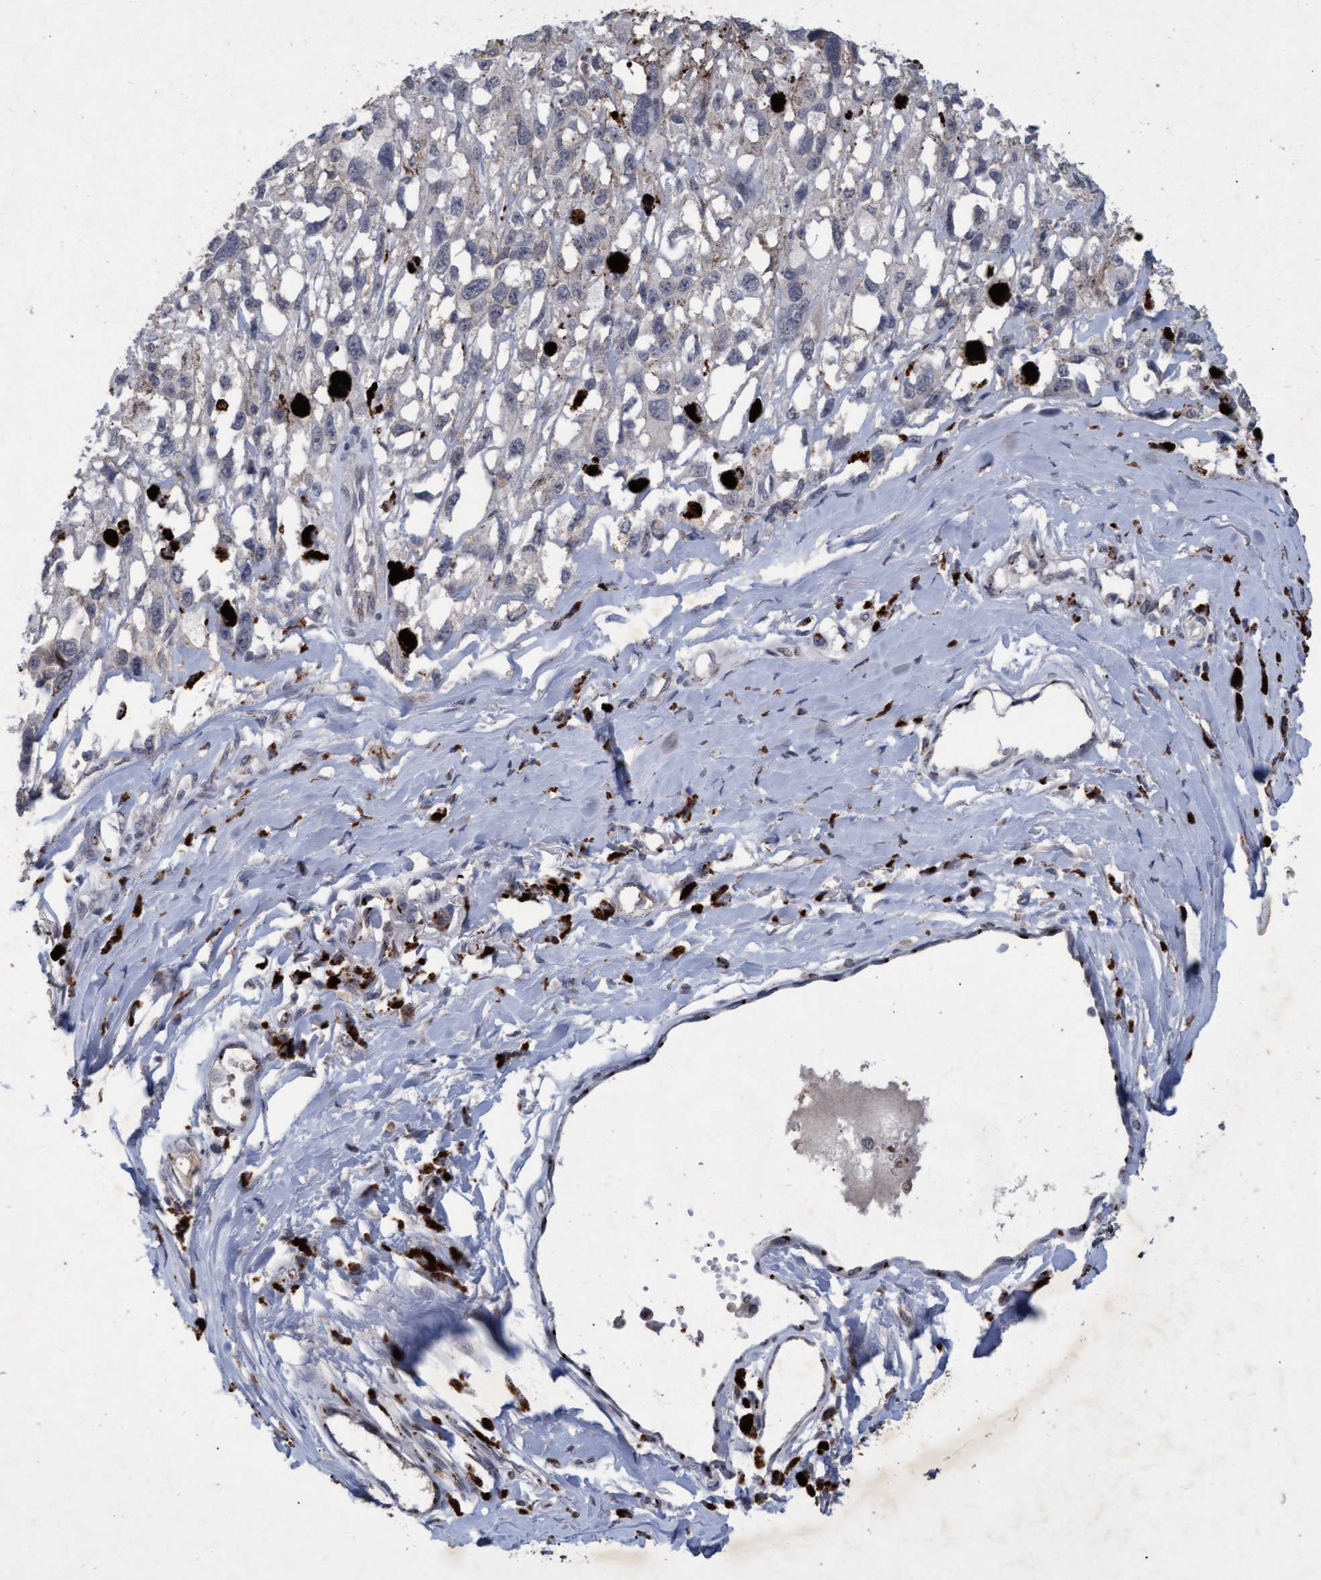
{"staining": {"intensity": "negative", "quantity": "none", "location": "none"}, "tissue": "melanoma", "cell_type": "Tumor cells", "image_type": "cancer", "snomed": [{"axis": "morphology", "description": "Malignant melanoma, Metastatic site"}, {"axis": "topography", "description": "Lymph node"}], "caption": "Immunohistochemical staining of melanoma exhibits no significant expression in tumor cells.", "gene": "GALC", "patient": {"sex": "male", "age": 59}}